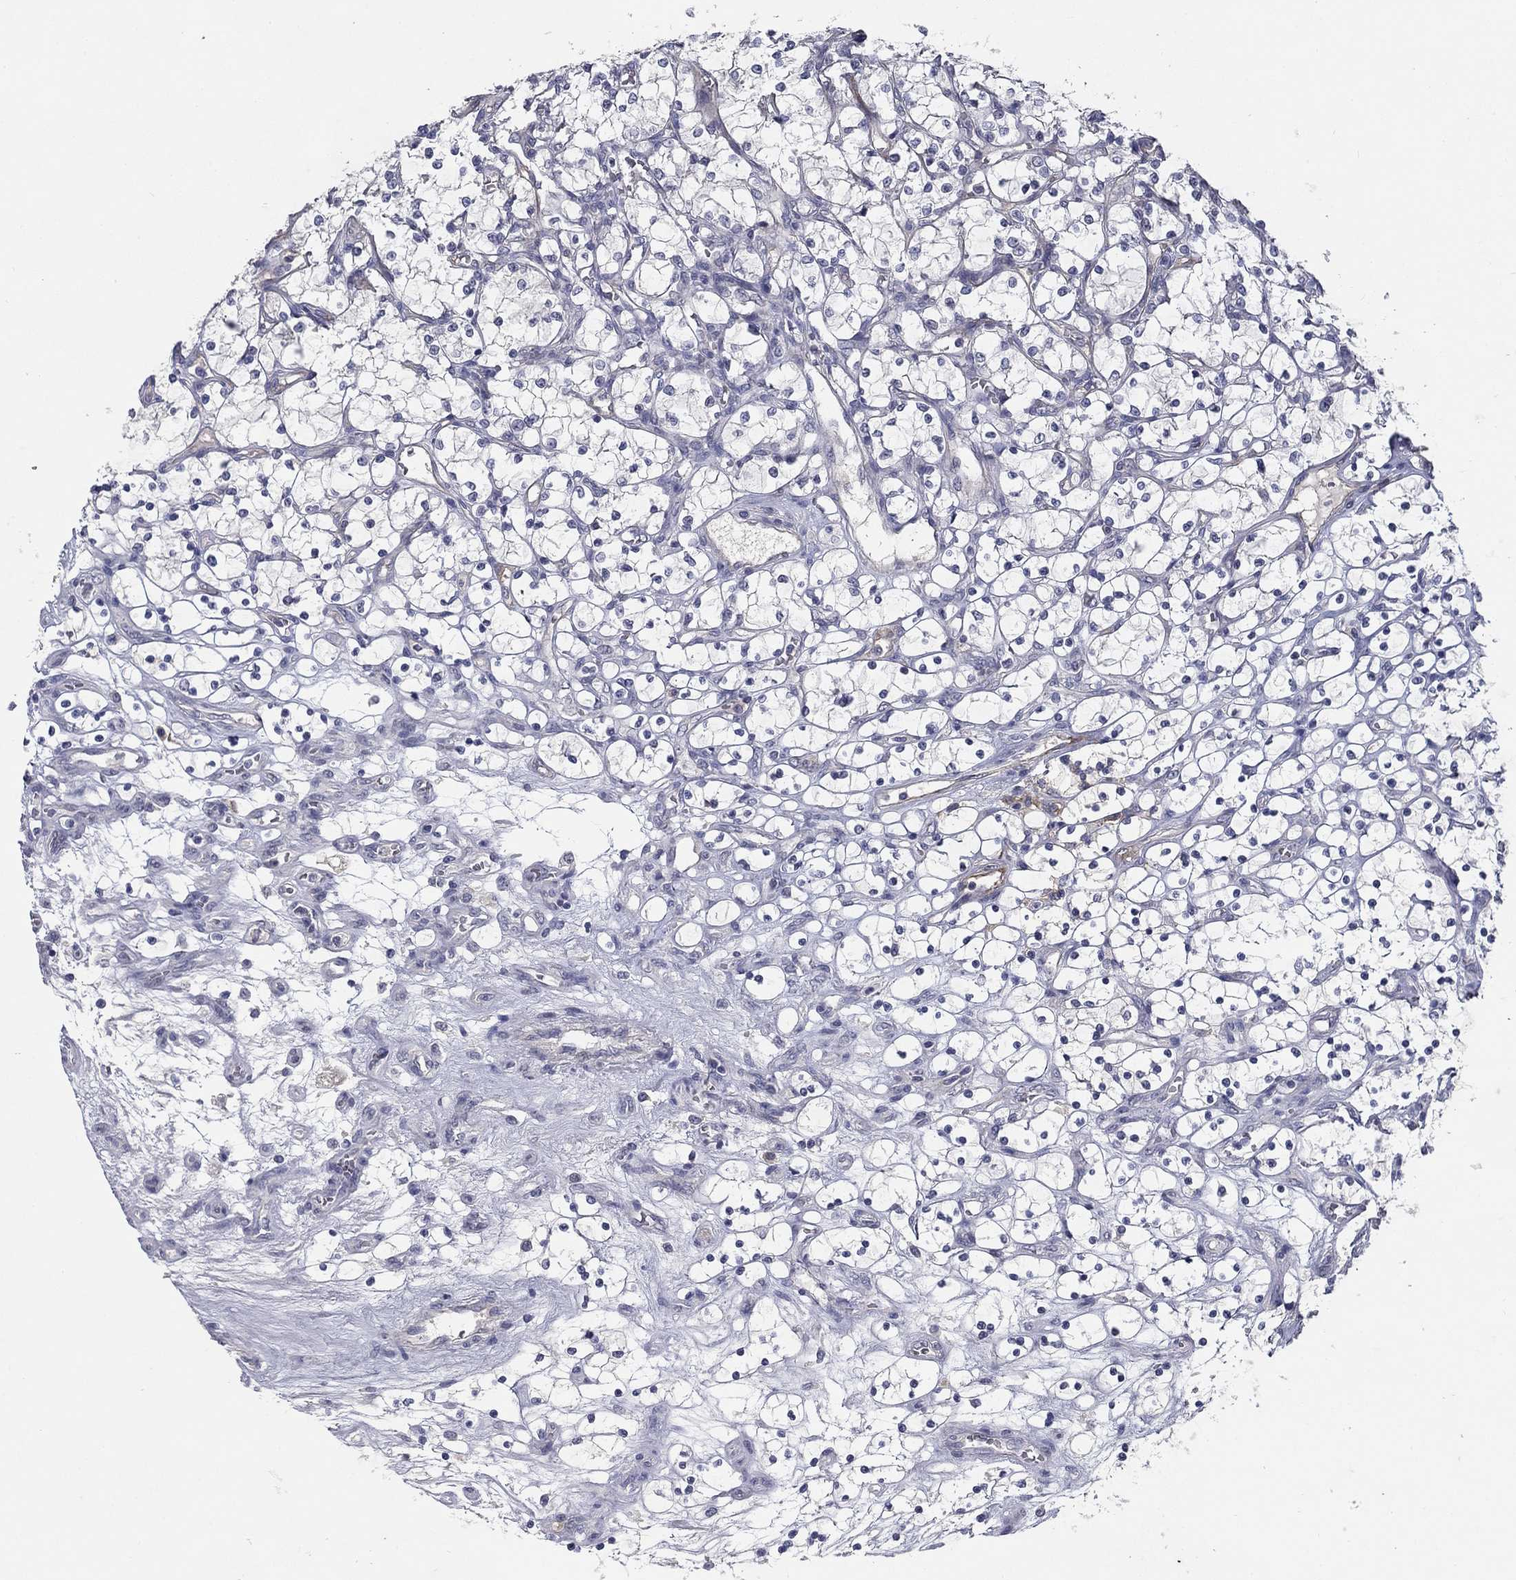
{"staining": {"intensity": "negative", "quantity": "none", "location": "none"}, "tissue": "renal cancer", "cell_type": "Tumor cells", "image_type": "cancer", "snomed": [{"axis": "morphology", "description": "Adenocarcinoma, NOS"}, {"axis": "topography", "description": "Kidney"}], "caption": "Tumor cells are negative for protein expression in human renal cancer (adenocarcinoma). Brightfield microscopy of immunohistochemistry stained with DAB (3,3'-diaminobenzidine) (brown) and hematoxylin (blue), captured at high magnification.", "gene": "CD274", "patient": {"sex": "female", "age": 69}}